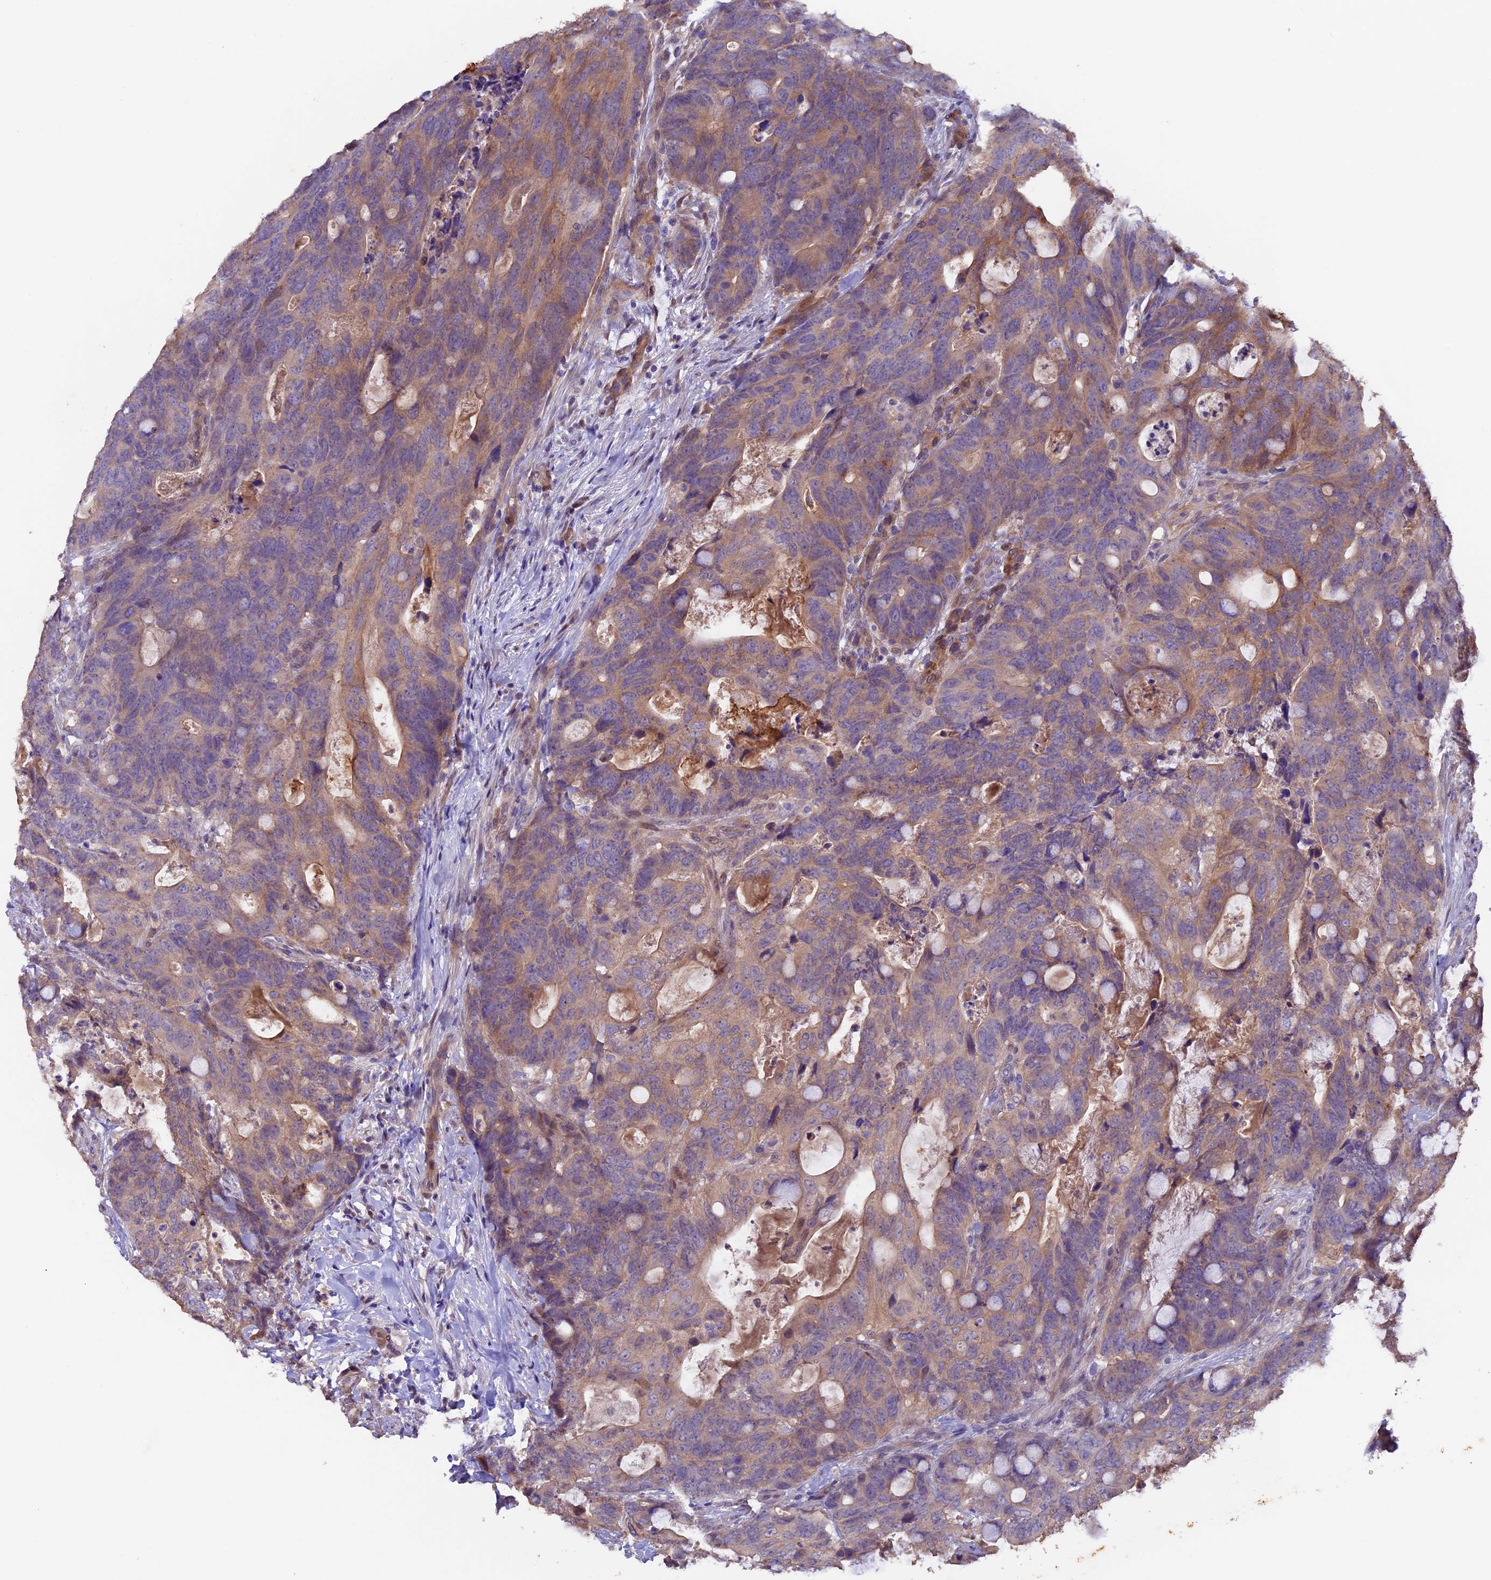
{"staining": {"intensity": "weak", "quantity": ">75%", "location": "cytoplasmic/membranous"}, "tissue": "colorectal cancer", "cell_type": "Tumor cells", "image_type": "cancer", "snomed": [{"axis": "morphology", "description": "Adenocarcinoma, NOS"}, {"axis": "topography", "description": "Colon"}], "caption": "Immunohistochemical staining of human colorectal adenocarcinoma displays weak cytoplasmic/membranous protein staining in approximately >75% of tumor cells.", "gene": "NCK2", "patient": {"sex": "female", "age": 82}}